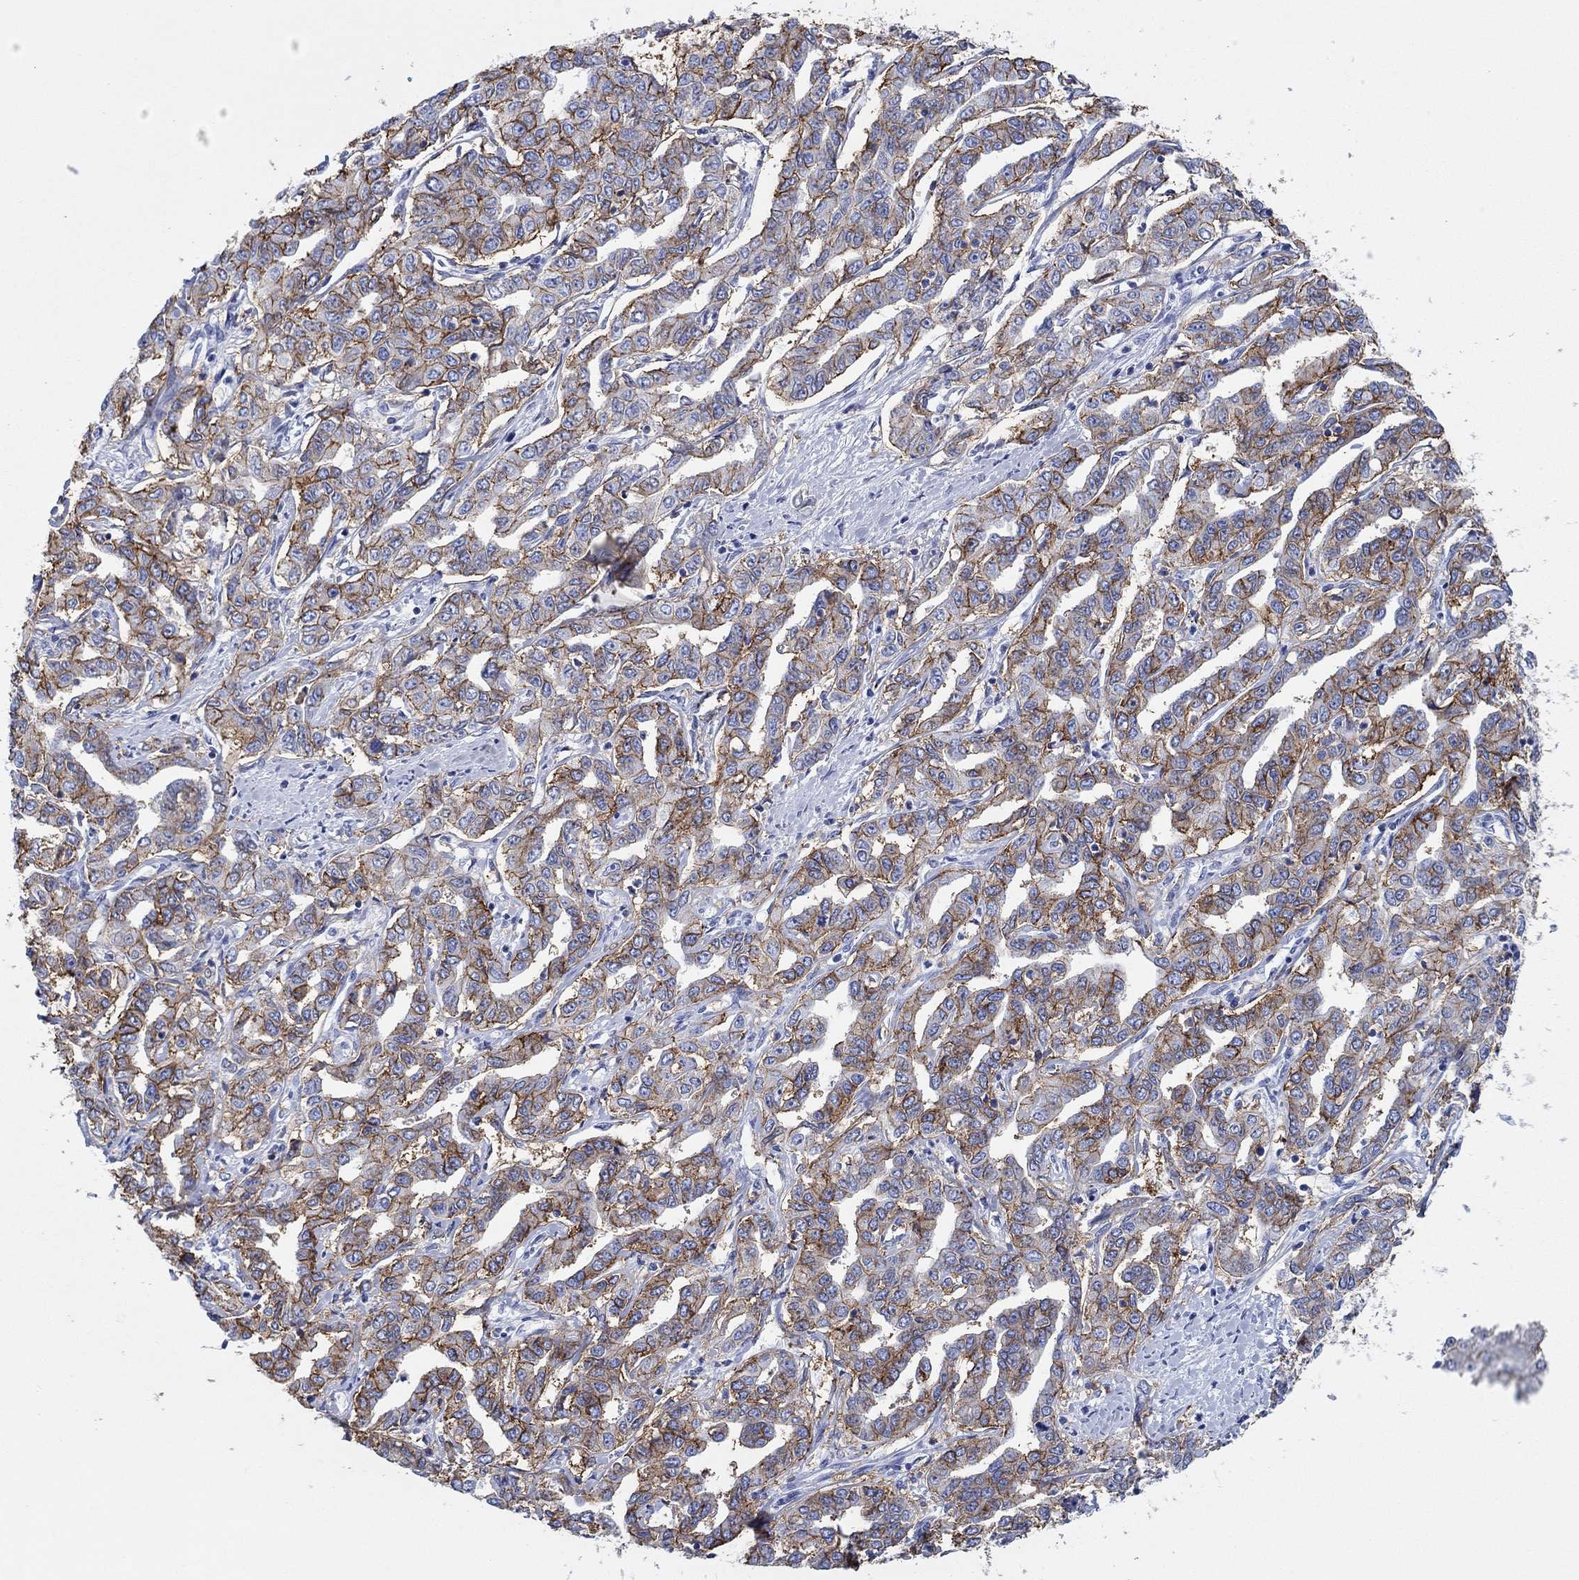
{"staining": {"intensity": "strong", "quantity": "25%-75%", "location": "cytoplasmic/membranous"}, "tissue": "liver cancer", "cell_type": "Tumor cells", "image_type": "cancer", "snomed": [{"axis": "morphology", "description": "Cholangiocarcinoma"}, {"axis": "topography", "description": "Liver"}], "caption": "Immunohistochemistry (IHC) micrograph of human cholangiocarcinoma (liver) stained for a protein (brown), which reveals high levels of strong cytoplasmic/membranous expression in approximately 25%-75% of tumor cells.", "gene": "ATP1B1", "patient": {"sex": "male", "age": 59}}